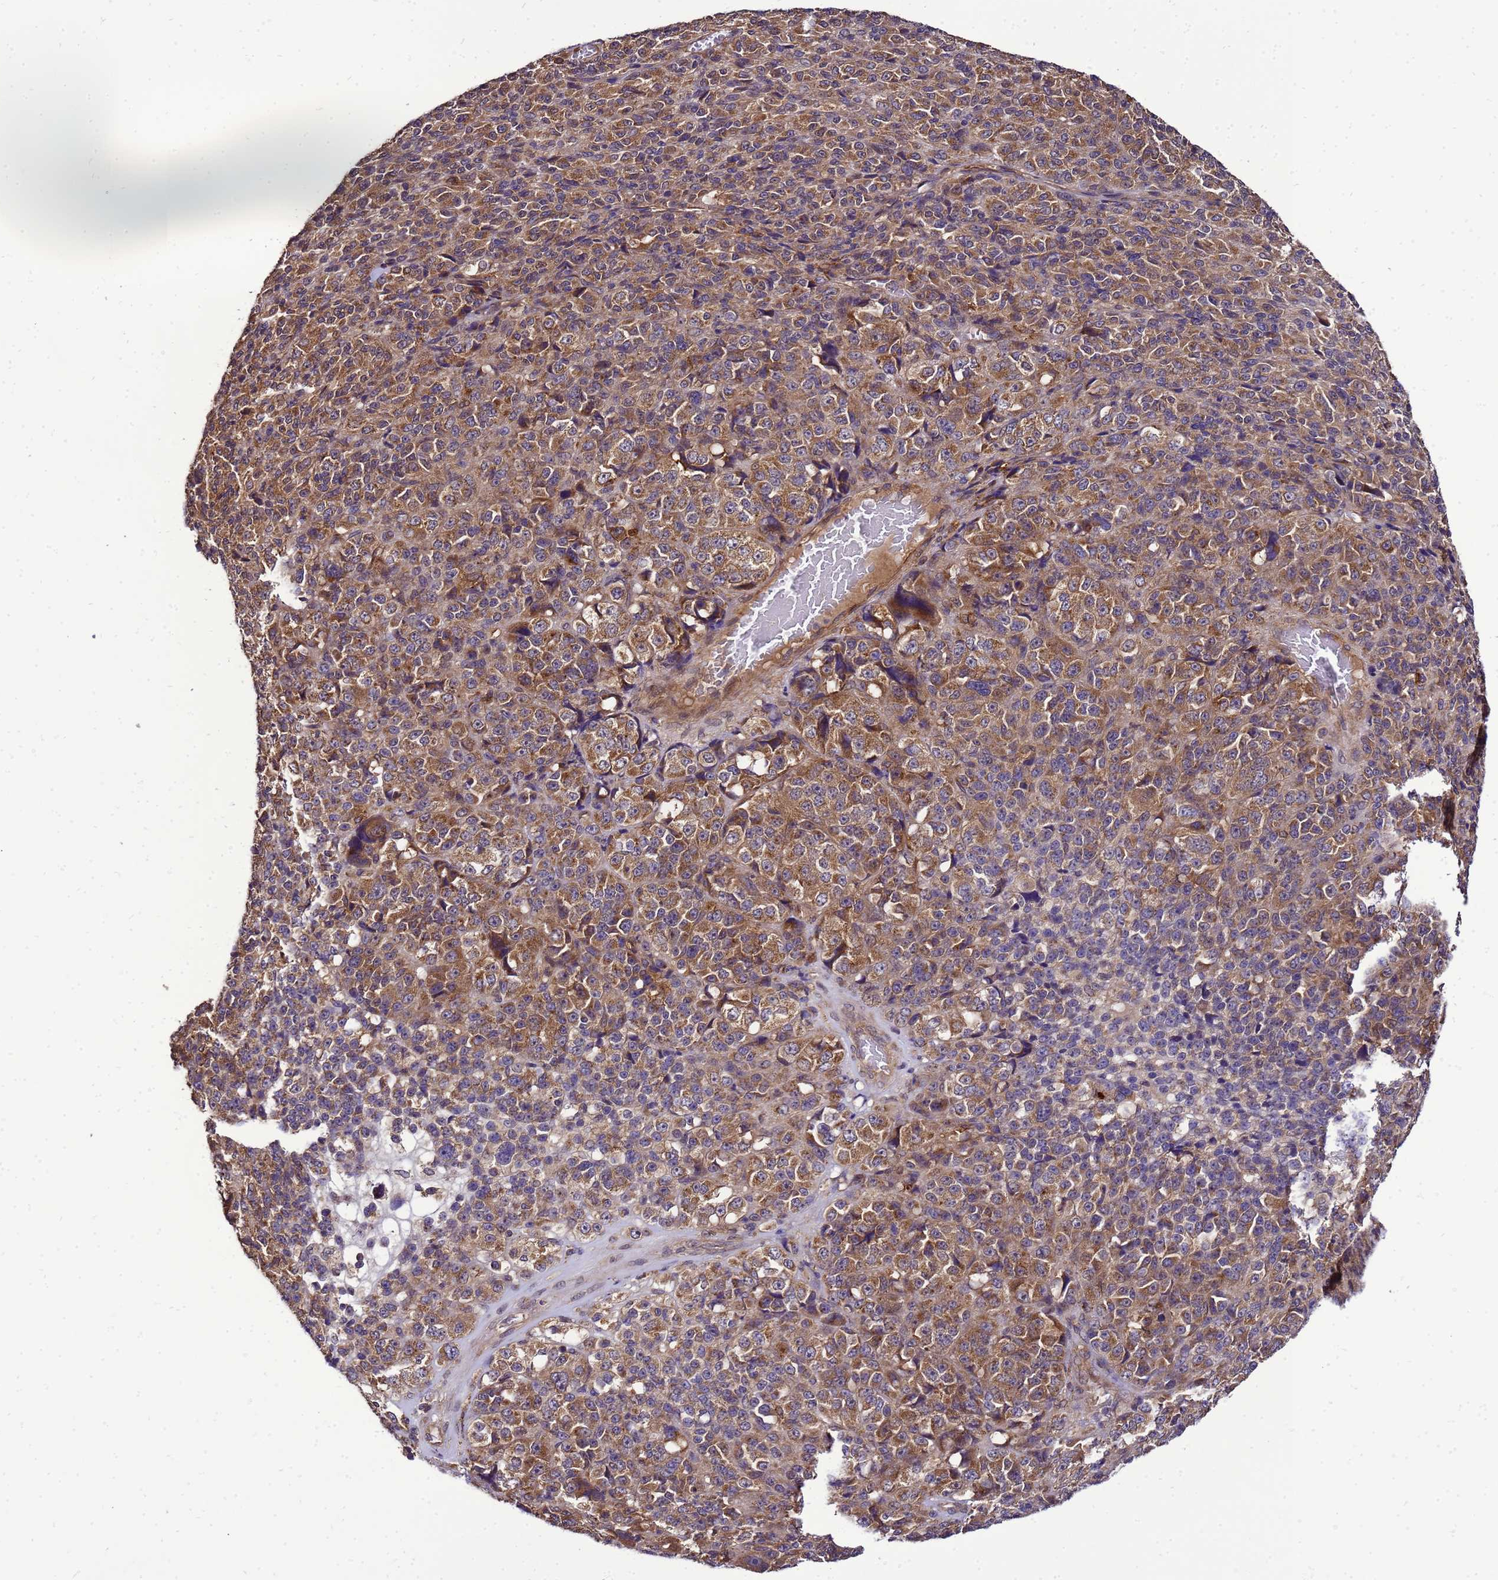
{"staining": {"intensity": "strong", "quantity": "25%-75%", "location": "cytoplasmic/membranous"}, "tissue": "melanoma", "cell_type": "Tumor cells", "image_type": "cancer", "snomed": [{"axis": "morphology", "description": "Malignant melanoma, Metastatic site"}, {"axis": "topography", "description": "Brain"}], "caption": "A brown stain shows strong cytoplasmic/membranous positivity of a protein in melanoma tumor cells. (IHC, brightfield microscopy, high magnification).", "gene": "TRABD", "patient": {"sex": "female", "age": 56}}